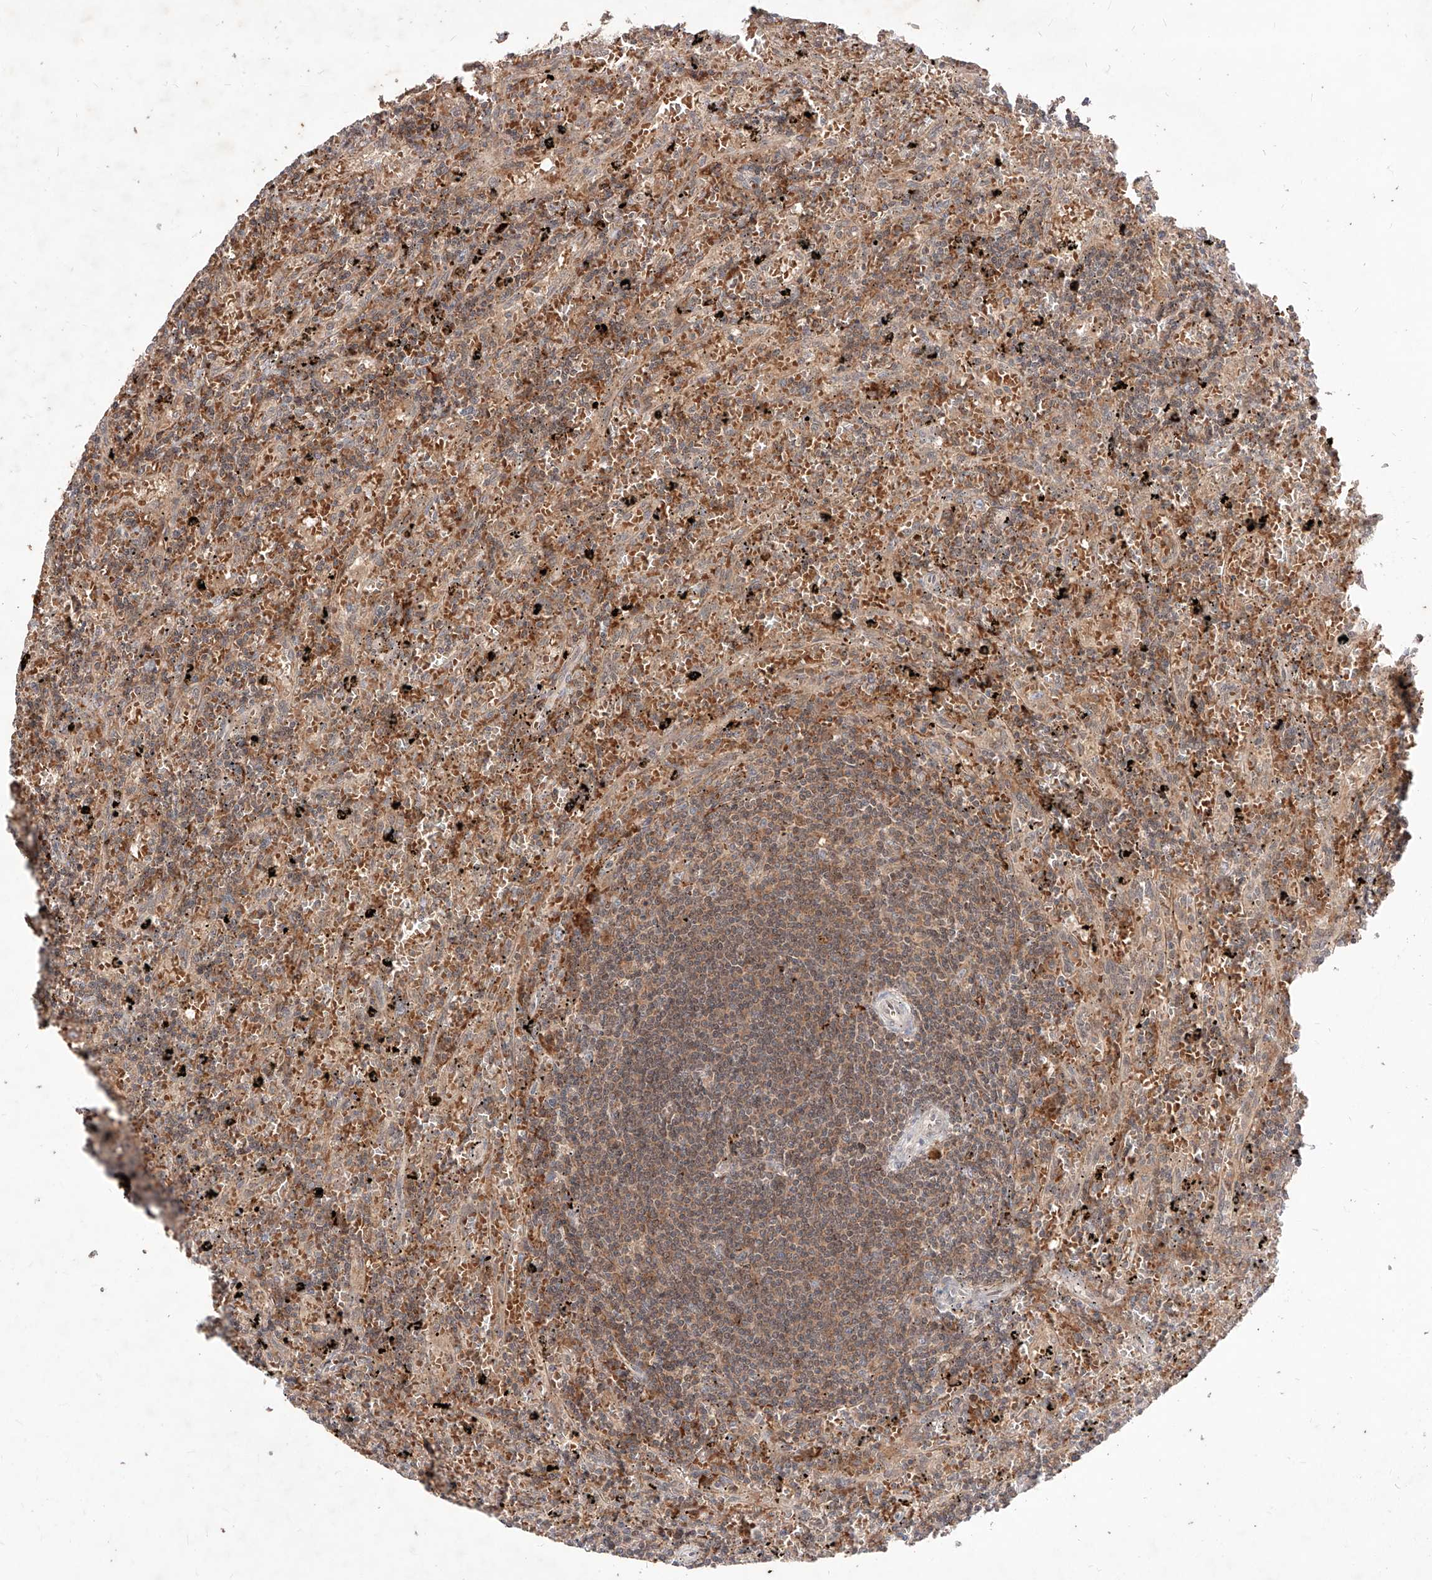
{"staining": {"intensity": "moderate", "quantity": ">75%", "location": "cytoplasmic/membranous"}, "tissue": "lymphoma", "cell_type": "Tumor cells", "image_type": "cancer", "snomed": [{"axis": "morphology", "description": "Malignant lymphoma, non-Hodgkin's type, Low grade"}, {"axis": "topography", "description": "Spleen"}], "caption": "Lymphoma was stained to show a protein in brown. There is medium levels of moderate cytoplasmic/membranous positivity in about >75% of tumor cells. The protein of interest is stained brown, and the nuclei are stained in blue (DAB (3,3'-diaminobenzidine) IHC with brightfield microscopy, high magnification).", "gene": "TSNAX", "patient": {"sex": "male", "age": 76}}